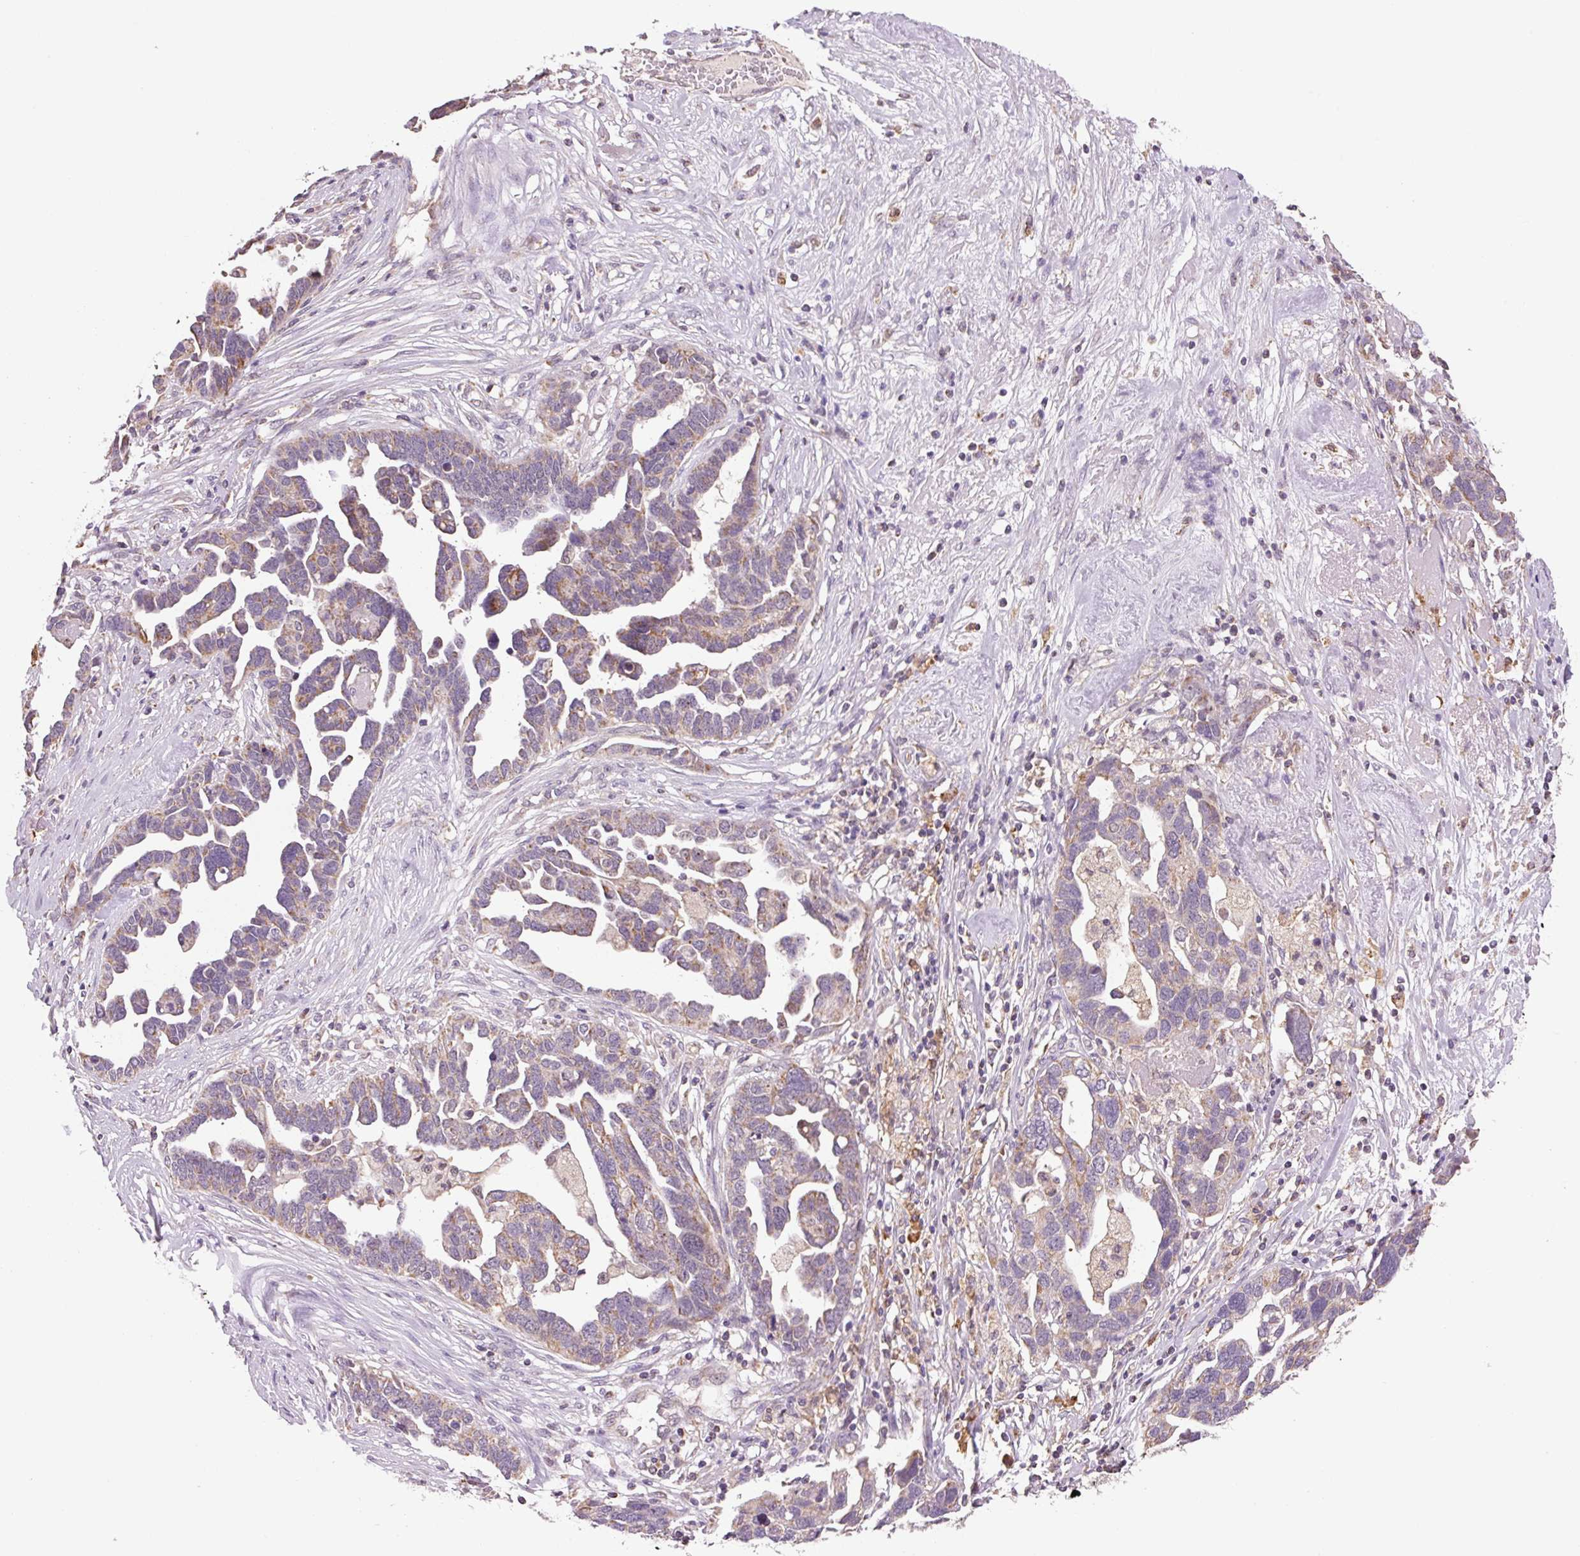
{"staining": {"intensity": "weak", "quantity": ">75%", "location": "cytoplasmic/membranous"}, "tissue": "ovarian cancer", "cell_type": "Tumor cells", "image_type": "cancer", "snomed": [{"axis": "morphology", "description": "Cystadenocarcinoma, serous, NOS"}, {"axis": "topography", "description": "Ovary"}], "caption": "Weak cytoplasmic/membranous expression is appreciated in about >75% of tumor cells in ovarian cancer.", "gene": "SGF29", "patient": {"sex": "female", "age": 54}}